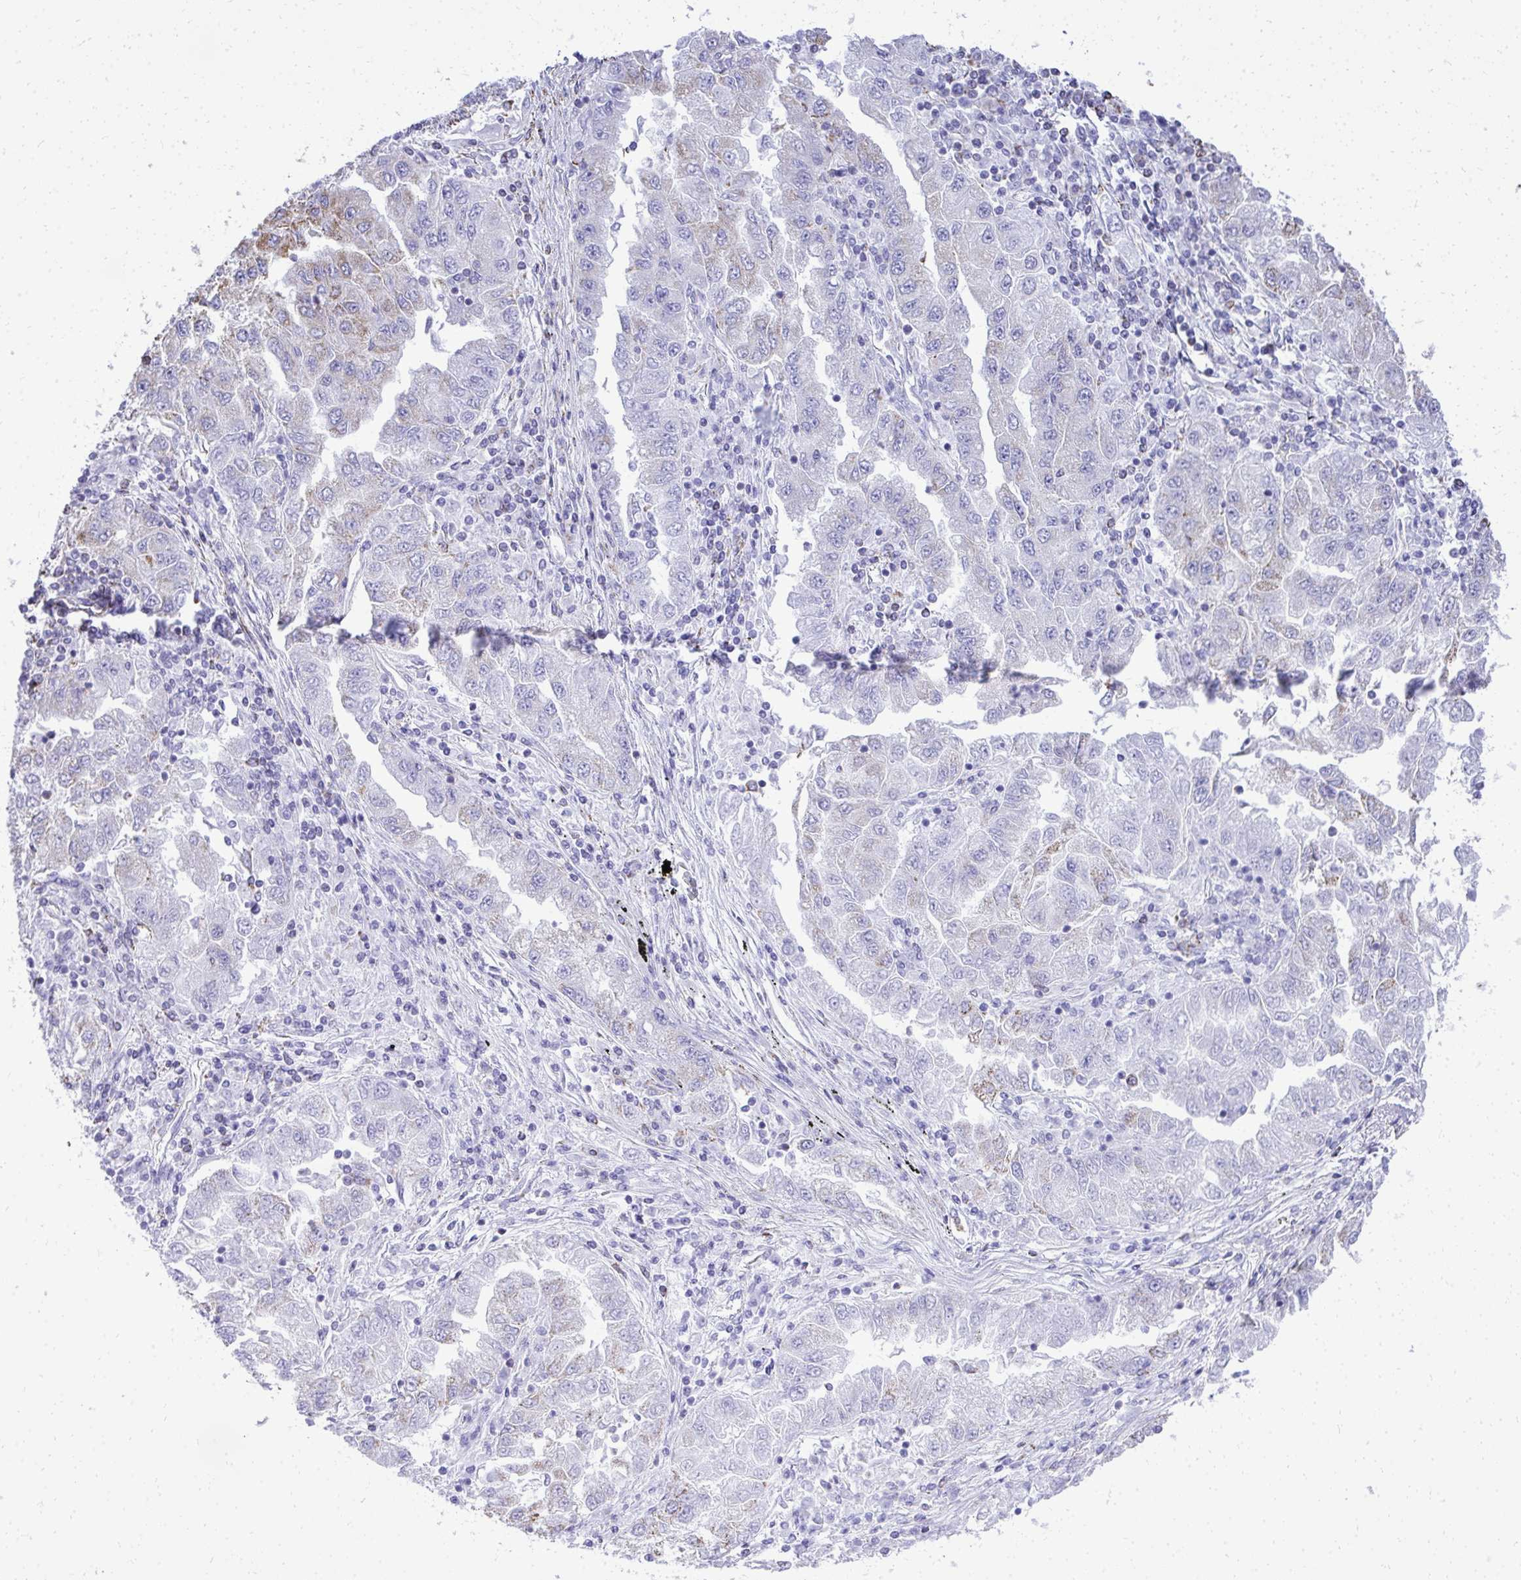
{"staining": {"intensity": "weak", "quantity": "<25%", "location": "cytoplasmic/membranous"}, "tissue": "lung cancer", "cell_type": "Tumor cells", "image_type": "cancer", "snomed": [{"axis": "morphology", "description": "Adenocarcinoma, NOS"}, {"axis": "morphology", "description": "Adenocarcinoma primary or metastatic"}, {"axis": "topography", "description": "Lung"}], "caption": "This is a micrograph of immunohistochemistry staining of lung cancer (adenocarcinoma primary or metastatic), which shows no positivity in tumor cells.", "gene": "MPZL2", "patient": {"sex": "male", "age": 74}}